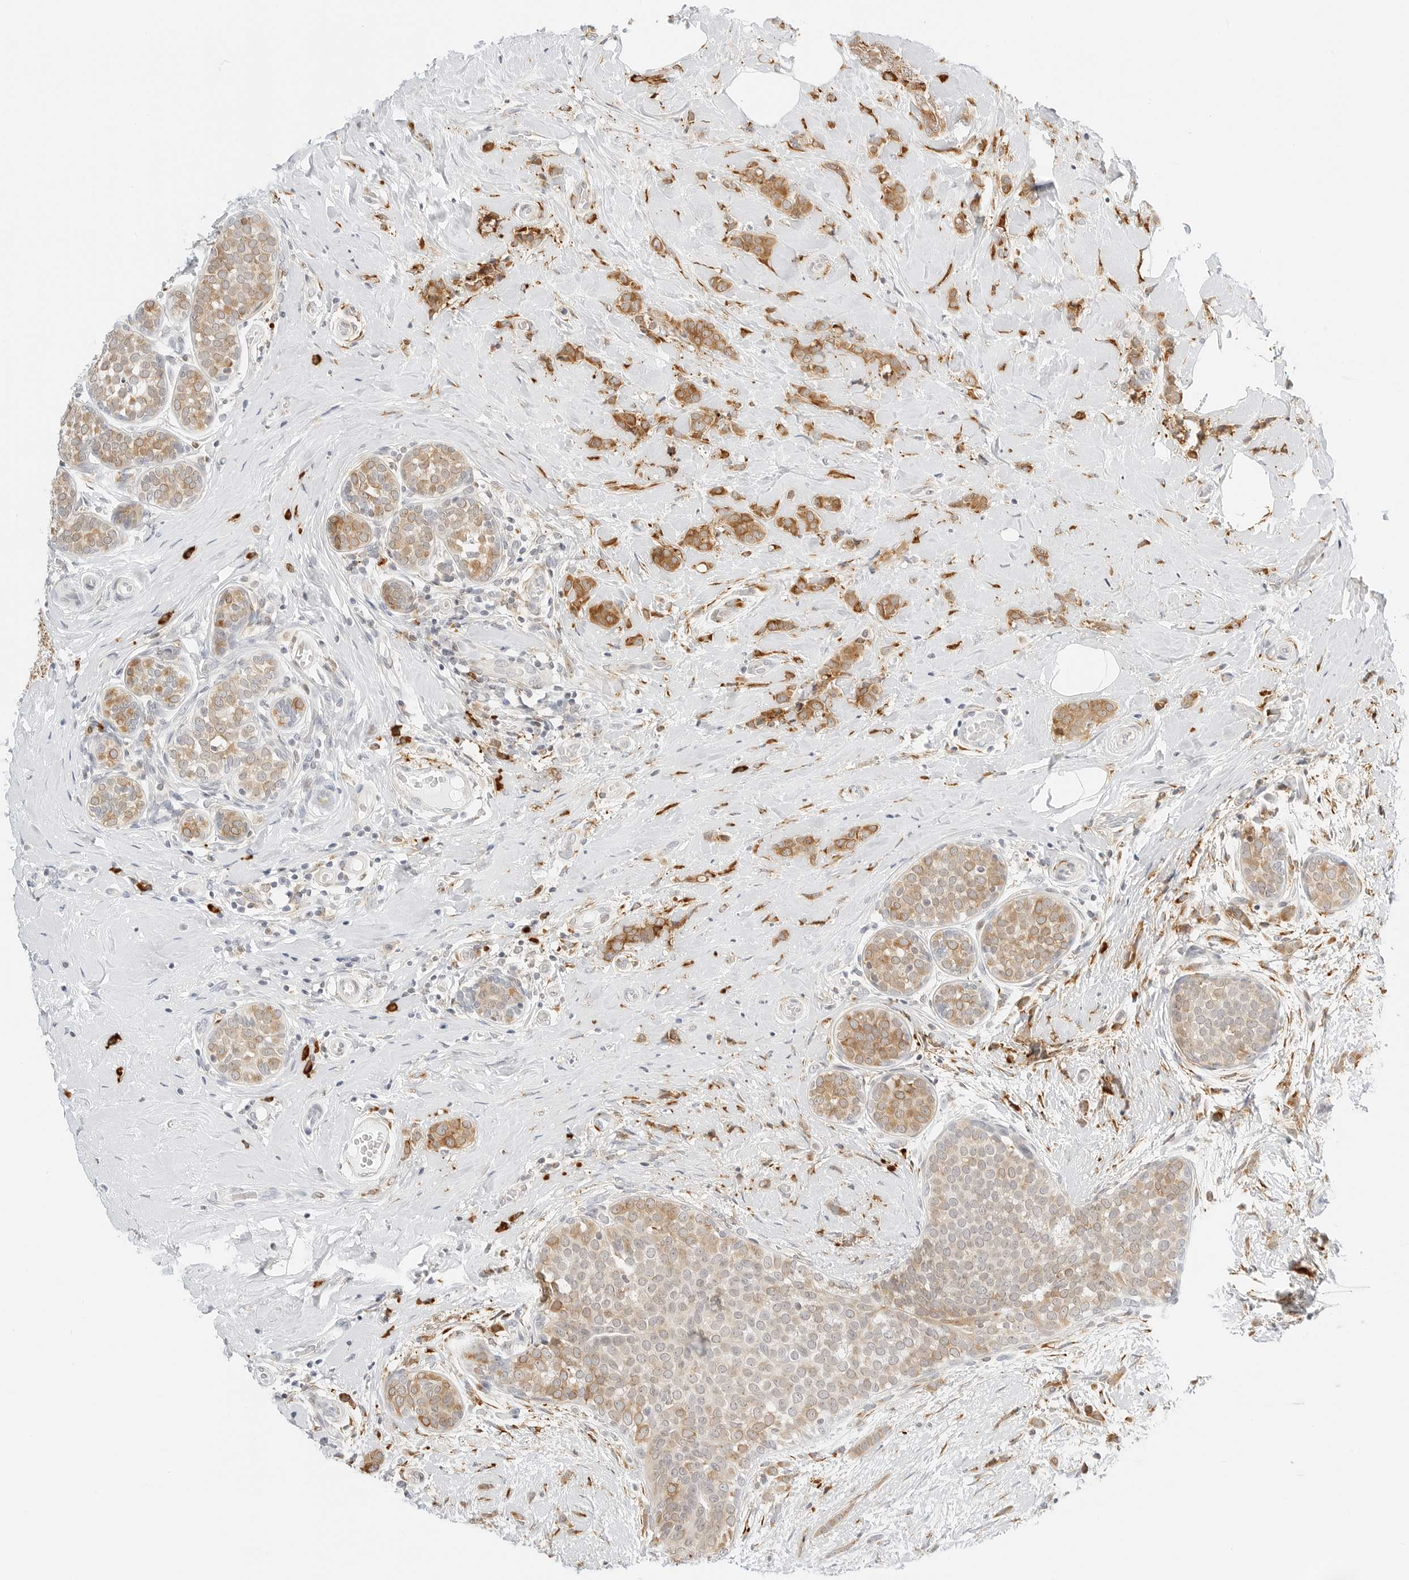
{"staining": {"intensity": "moderate", "quantity": ">75%", "location": "cytoplasmic/membranous"}, "tissue": "breast cancer", "cell_type": "Tumor cells", "image_type": "cancer", "snomed": [{"axis": "morphology", "description": "Lobular carcinoma, in situ"}, {"axis": "morphology", "description": "Lobular carcinoma"}, {"axis": "topography", "description": "Breast"}], "caption": "There is medium levels of moderate cytoplasmic/membranous positivity in tumor cells of breast cancer (lobular carcinoma), as demonstrated by immunohistochemical staining (brown color).", "gene": "THEM4", "patient": {"sex": "female", "age": 41}}